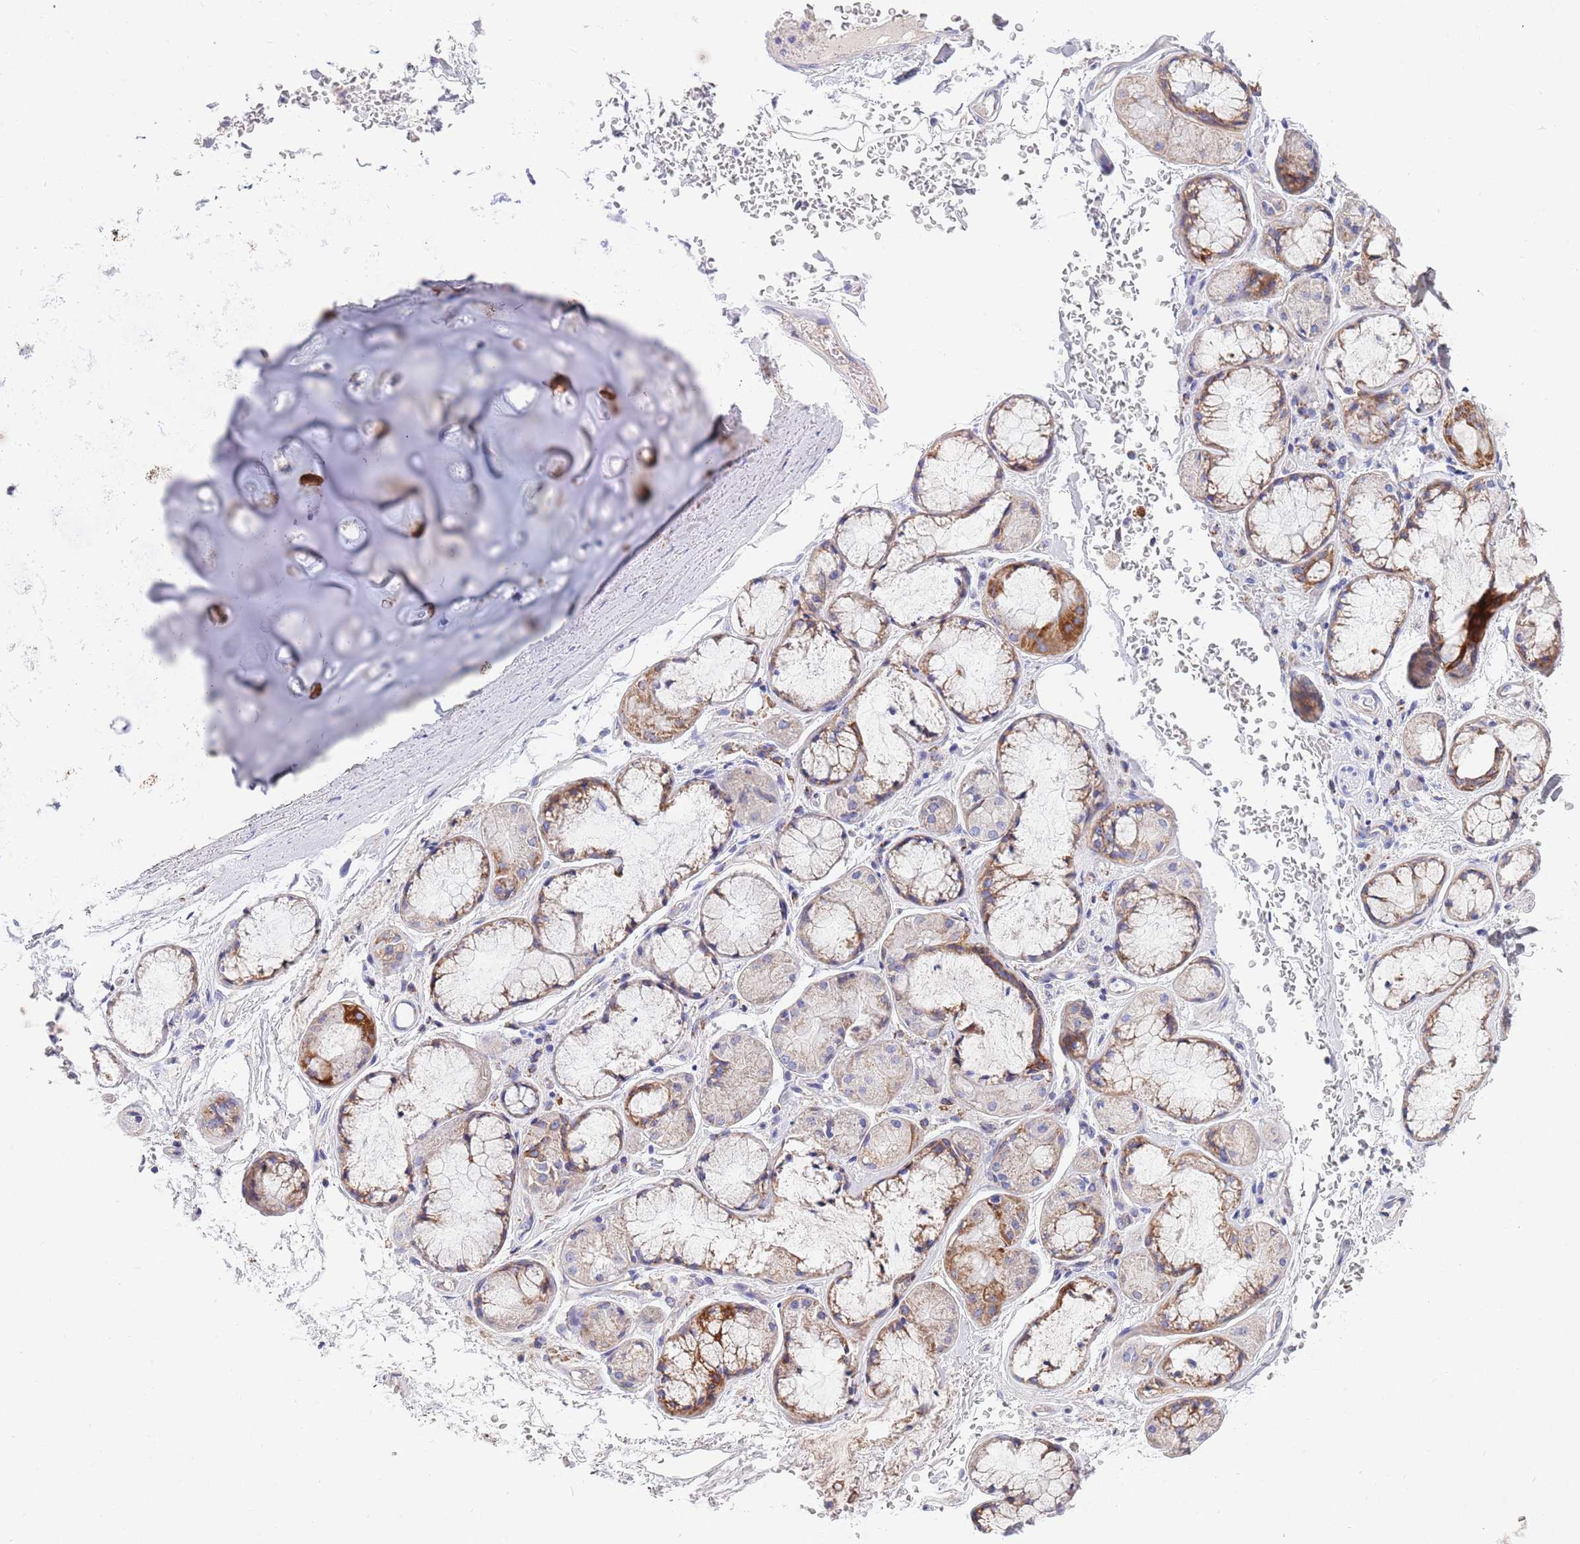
{"staining": {"intensity": "negative", "quantity": "none", "location": "none"}, "tissue": "adipose tissue", "cell_type": "Adipocytes", "image_type": "normal", "snomed": [{"axis": "morphology", "description": "Normal tissue, NOS"}, {"axis": "topography", "description": "Cartilage tissue"}], "caption": "High power microscopy image of an immunohistochemistry (IHC) micrograph of unremarkable adipose tissue, revealing no significant staining in adipocytes. (DAB (3,3'-diaminobenzidine) immunohistochemistry, high magnification).", "gene": "EMC8", "patient": {"sex": "male", "age": 73}}